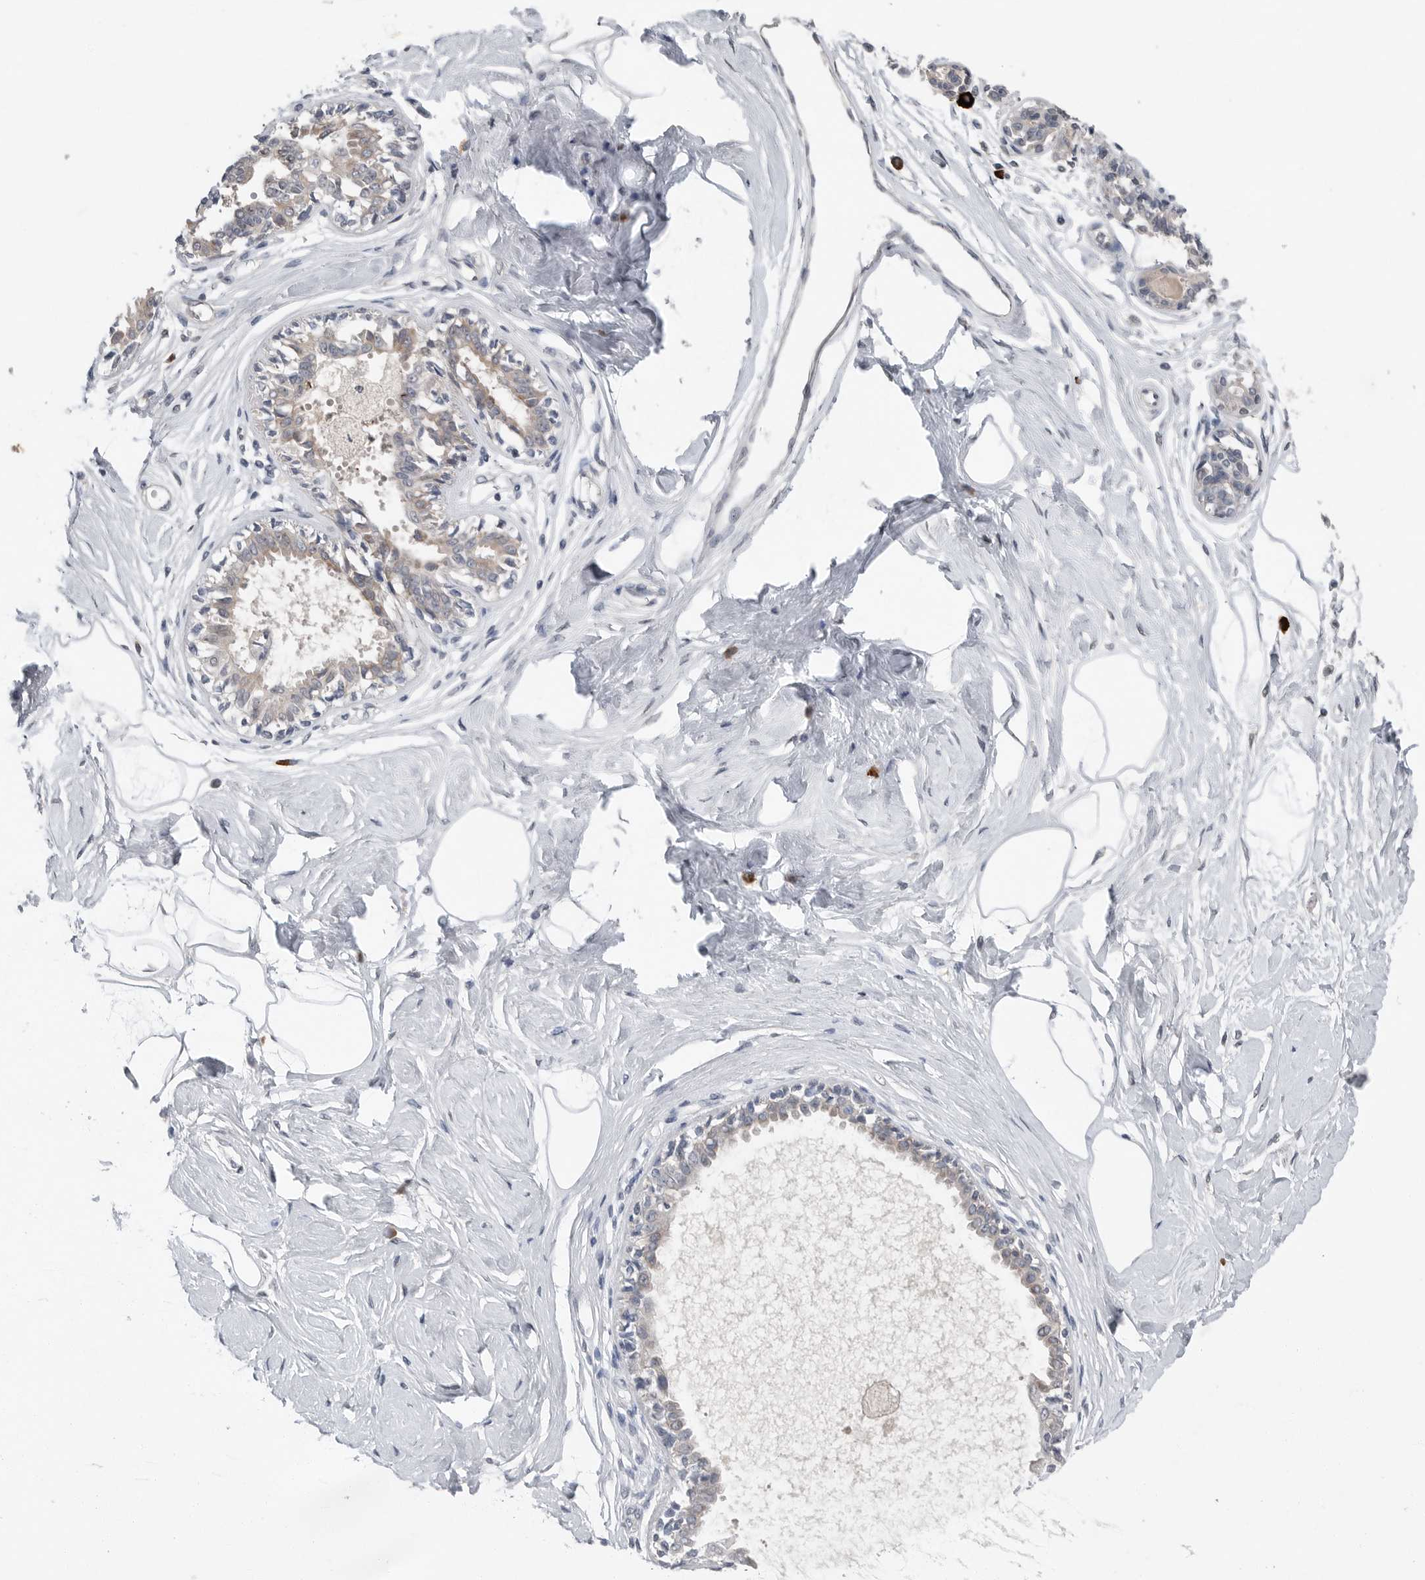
{"staining": {"intensity": "negative", "quantity": "none", "location": "none"}, "tissue": "breast", "cell_type": "Adipocytes", "image_type": "normal", "snomed": [{"axis": "morphology", "description": "Normal tissue, NOS"}, {"axis": "topography", "description": "Breast"}], "caption": "This micrograph is of unremarkable breast stained with immunohistochemistry (IHC) to label a protein in brown with the nuclei are counter-stained blue. There is no positivity in adipocytes.", "gene": "SCP2", "patient": {"sex": "female", "age": 45}}